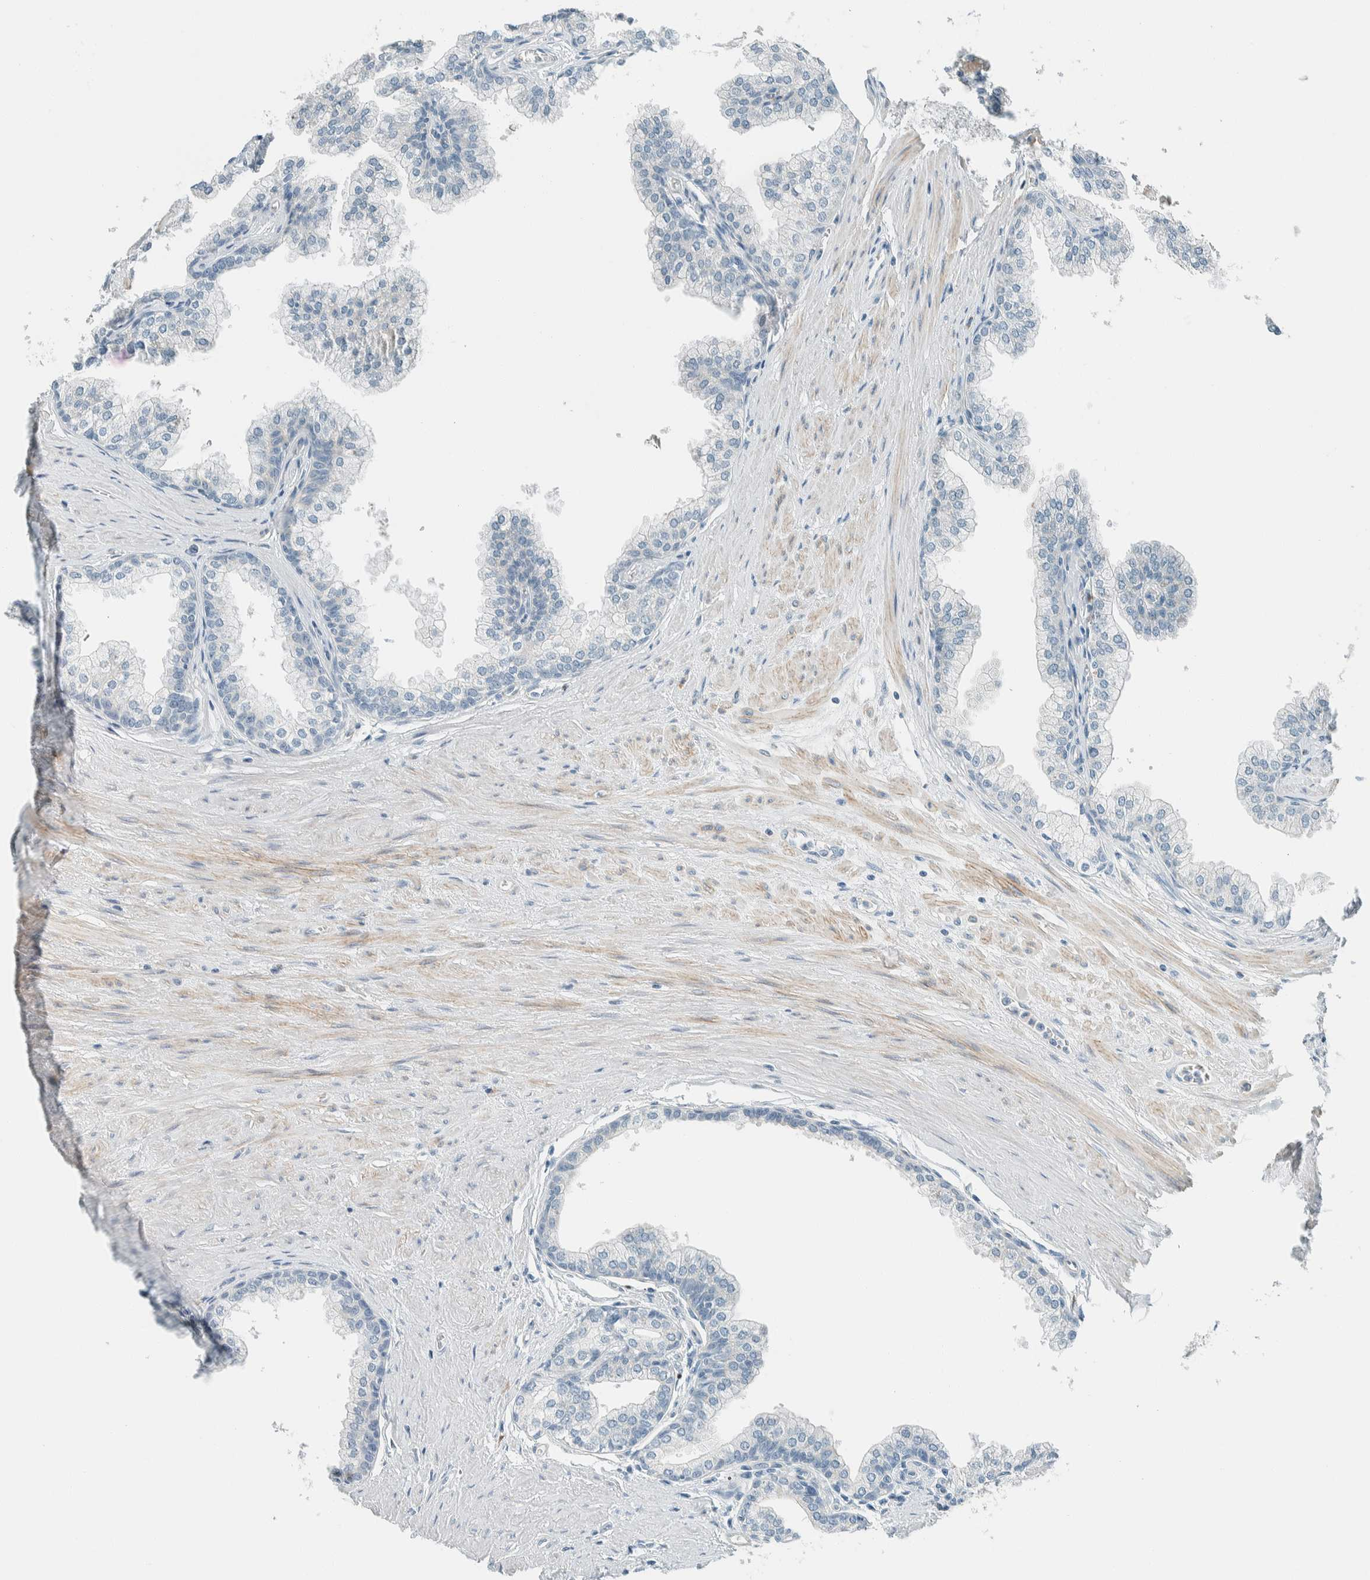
{"staining": {"intensity": "negative", "quantity": "none", "location": "none"}, "tissue": "prostate", "cell_type": "Glandular cells", "image_type": "normal", "snomed": [{"axis": "morphology", "description": "Normal tissue, NOS"}, {"axis": "morphology", "description": "Urothelial carcinoma, Low grade"}, {"axis": "topography", "description": "Urinary bladder"}, {"axis": "topography", "description": "Prostate"}], "caption": "An image of human prostate is negative for staining in glandular cells. Brightfield microscopy of IHC stained with DAB (3,3'-diaminobenzidine) (brown) and hematoxylin (blue), captured at high magnification.", "gene": "SLFN12", "patient": {"sex": "male", "age": 60}}